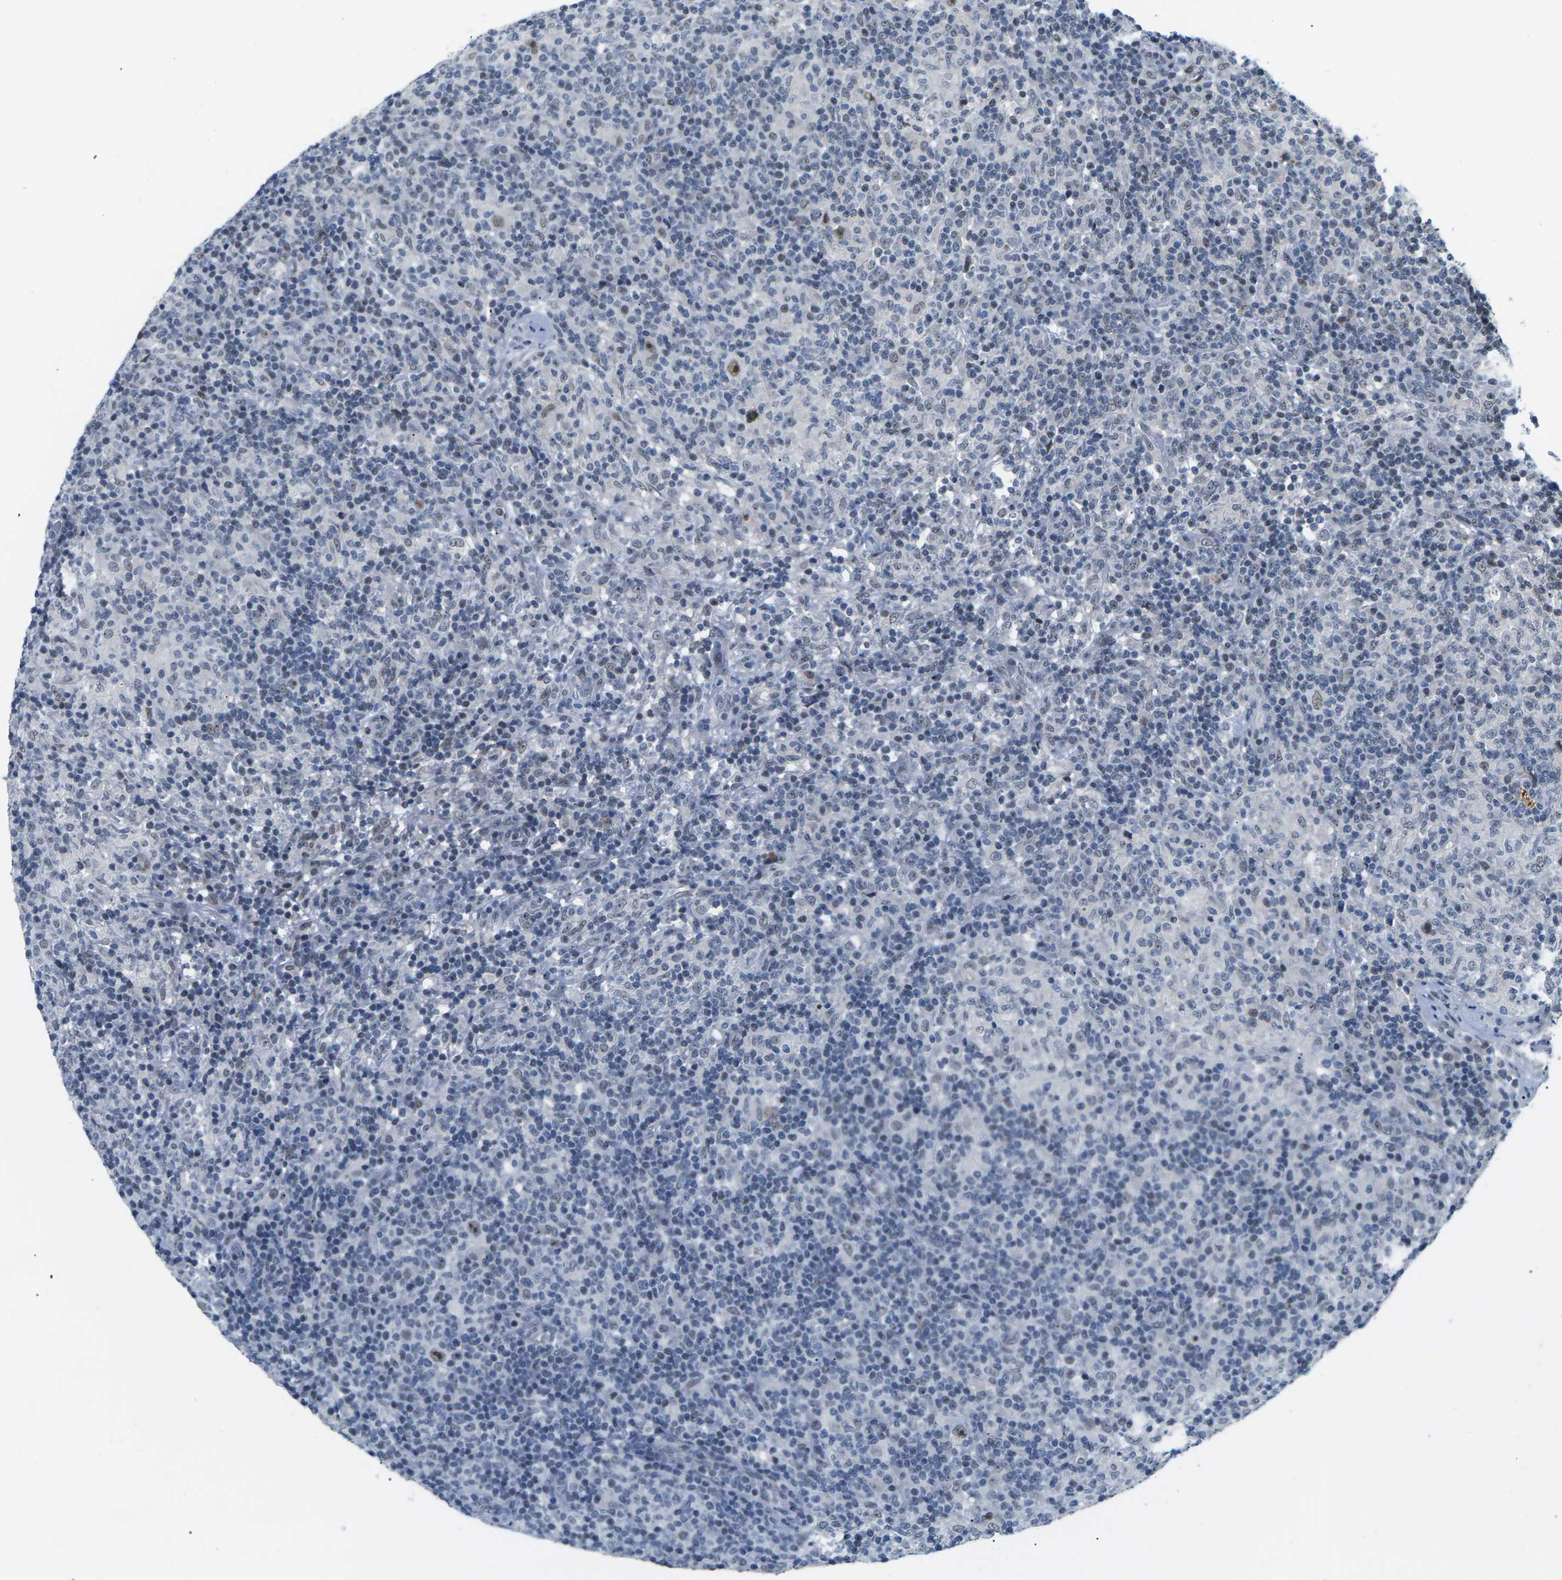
{"staining": {"intensity": "weak", "quantity": ">75%", "location": "nuclear"}, "tissue": "lymphoma", "cell_type": "Tumor cells", "image_type": "cancer", "snomed": [{"axis": "morphology", "description": "Hodgkin's disease, NOS"}, {"axis": "topography", "description": "Lymph node"}], "caption": "An image showing weak nuclear positivity in approximately >75% of tumor cells in lymphoma, as visualized by brown immunohistochemical staining.", "gene": "NSRP1", "patient": {"sex": "male", "age": 70}}